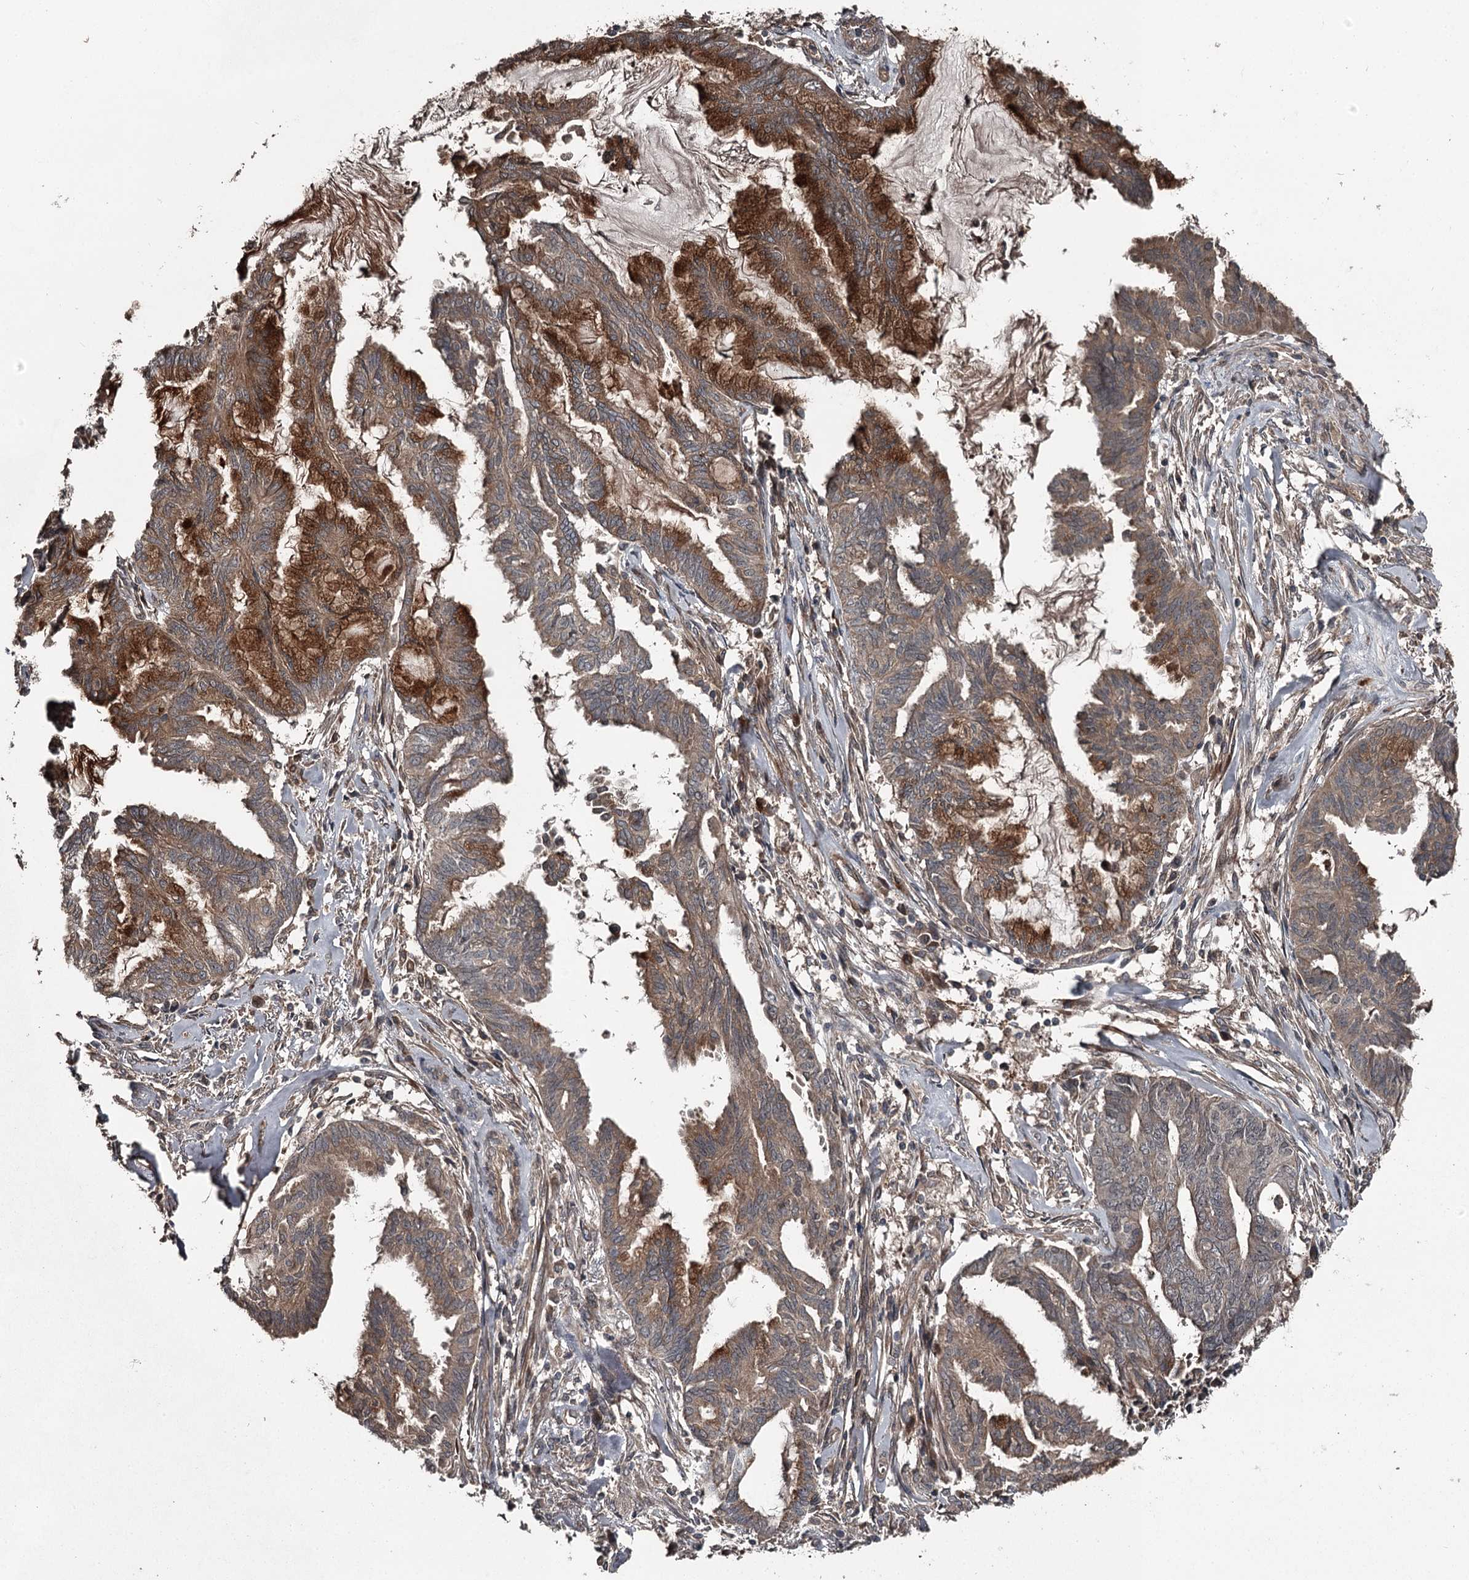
{"staining": {"intensity": "strong", "quantity": "25%-75%", "location": "cytoplasmic/membranous"}, "tissue": "endometrial cancer", "cell_type": "Tumor cells", "image_type": "cancer", "snomed": [{"axis": "morphology", "description": "Adenocarcinoma, NOS"}, {"axis": "topography", "description": "Endometrium"}], "caption": "Tumor cells display high levels of strong cytoplasmic/membranous staining in about 25%-75% of cells in human endometrial adenocarcinoma.", "gene": "RAB21", "patient": {"sex": "female", "age": 86}}